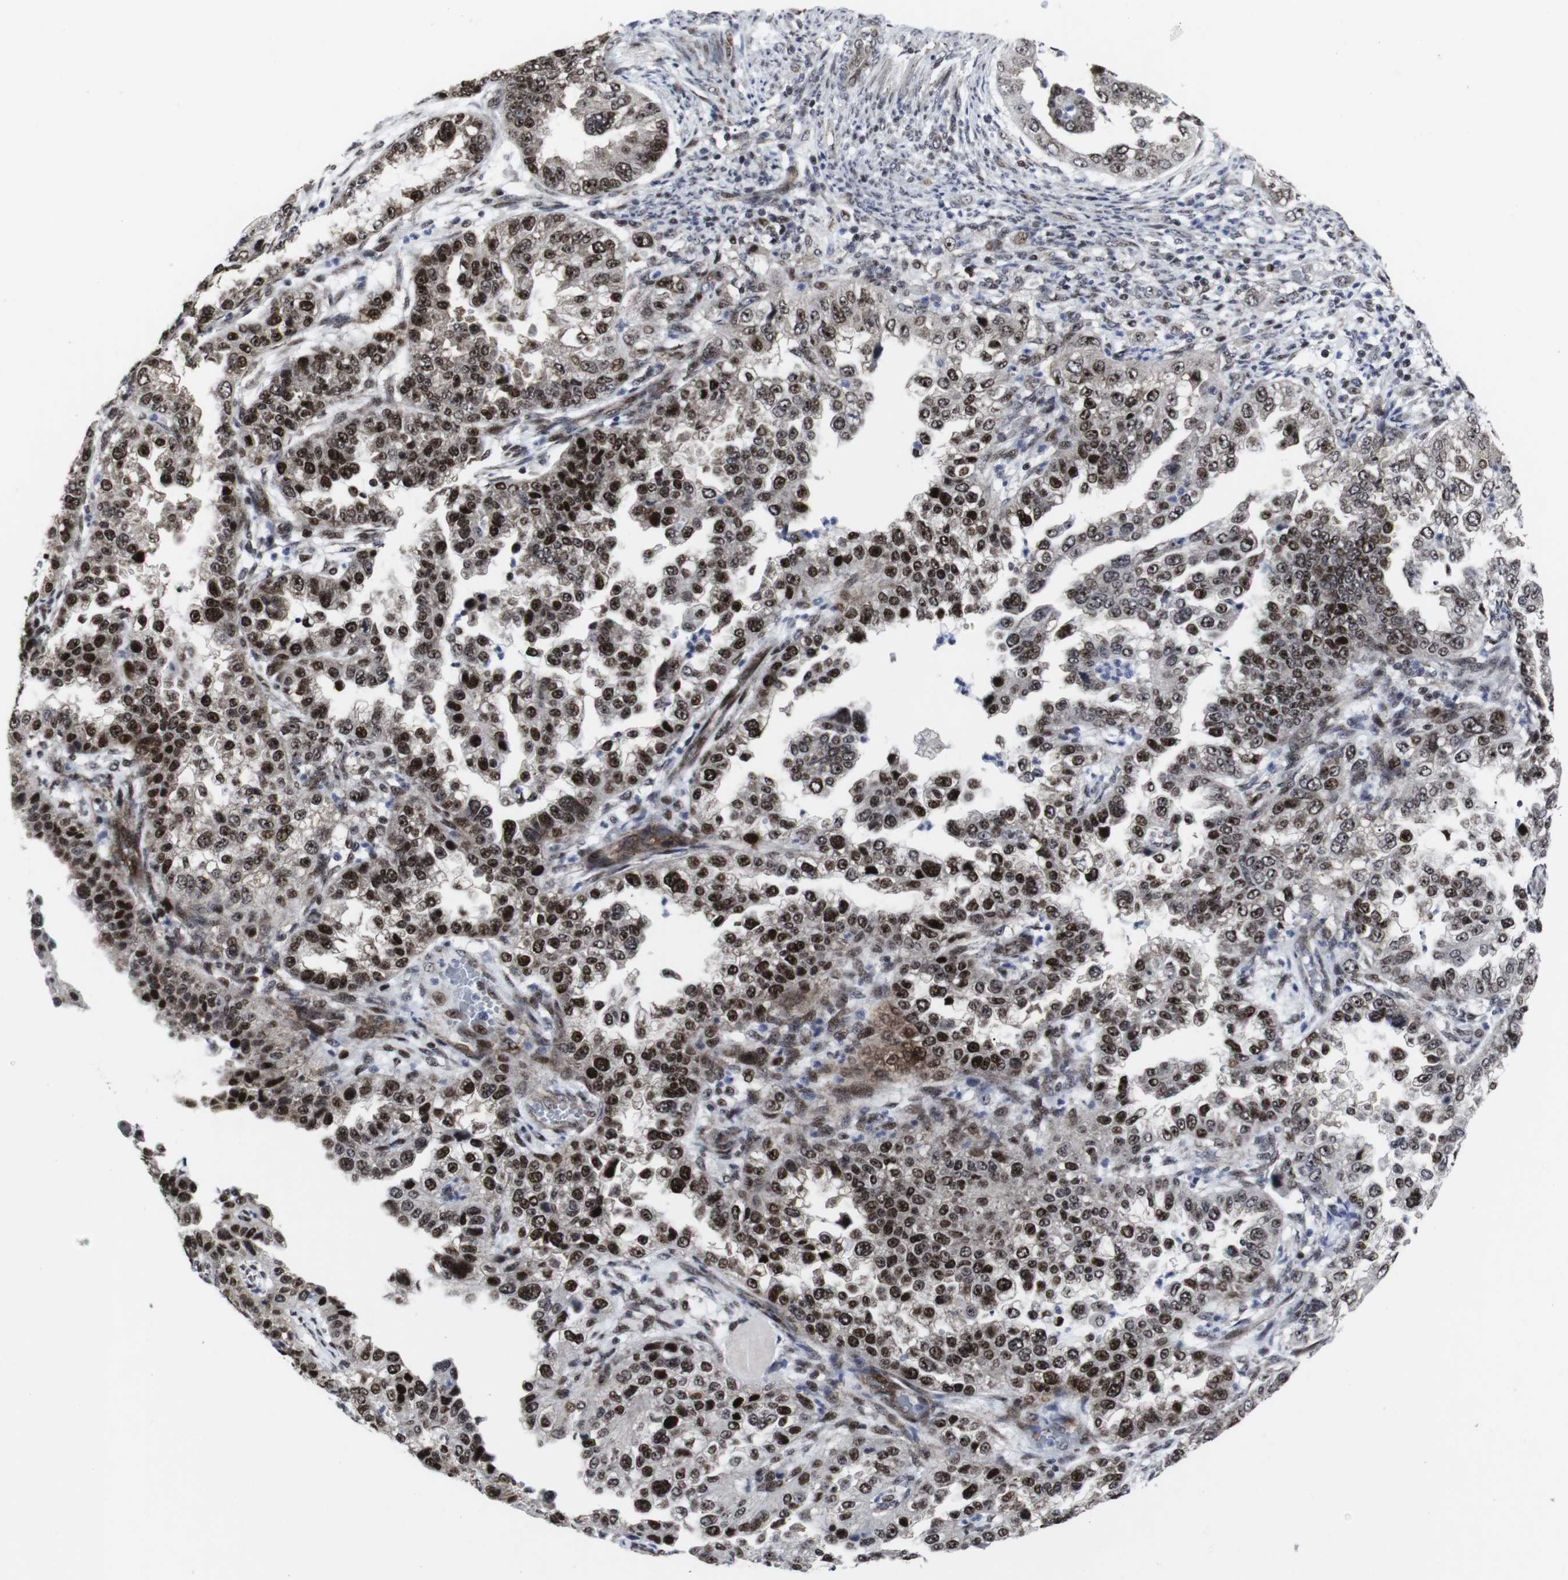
{"staining": {"intensity": "strong", "quantity": "25%-75%", "location": "nuclear"}, "tissue": "endometrial cancer", "cell_type": "Tumor cells", "image_type": "cancer", "snomed": [{"axis": "morphology", "description": "Adenocarcinoma, NOS"}, {"axis": "topography", "description": "Endometrium"}], "caption": "Immunohistochemistry image of neoplastic tissue: human endometrial cancer (adenocarcinoma) stained using IHC demonstrates high levels of strong protein expression localized specifically in the nuclear of tumor cells, appearing as a nuclear brown color.", "gene": "MLH1", "patient": {"sex": "female", "age": 85}}